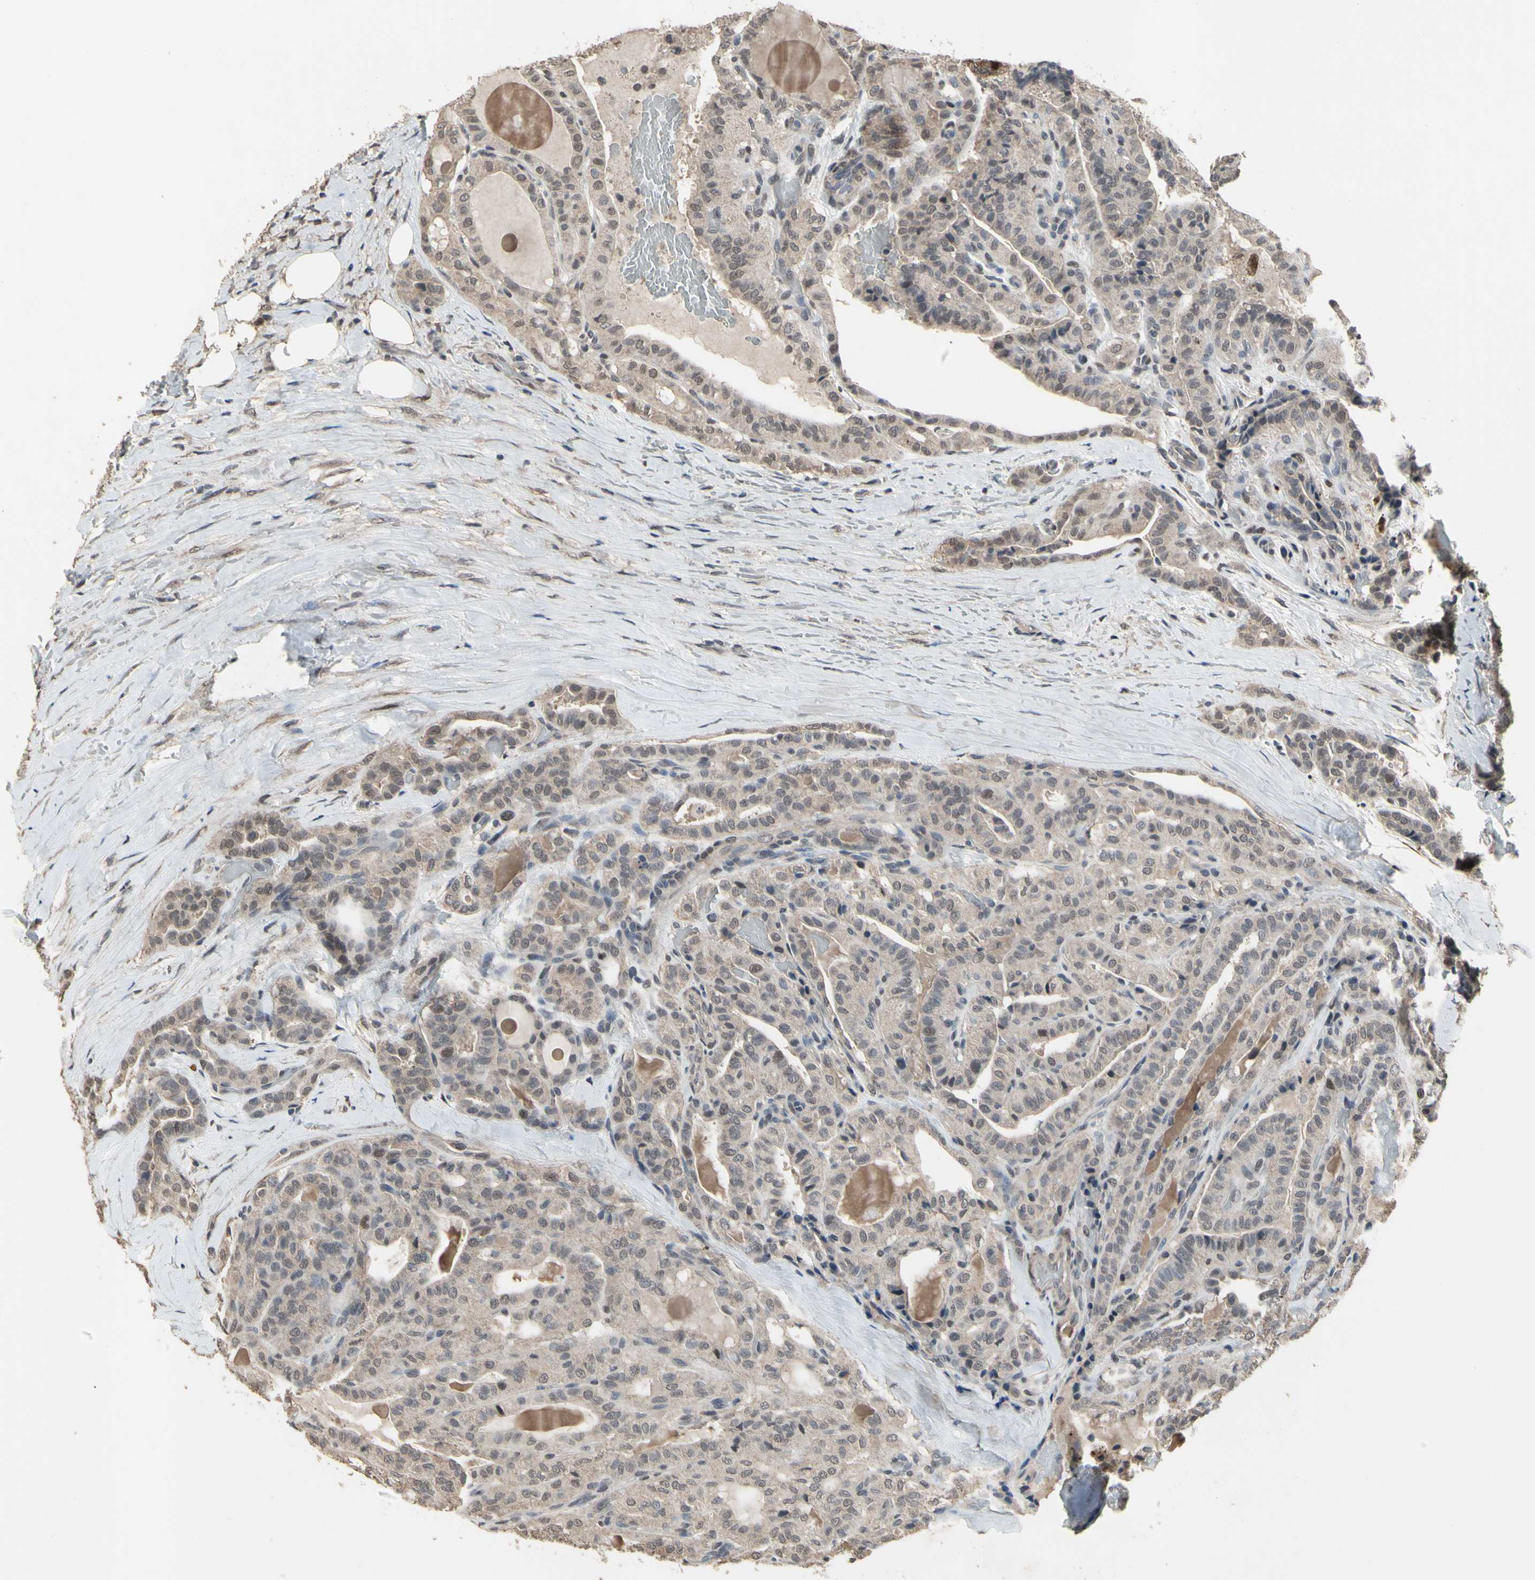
{"staining": {"intensity": "weak", "quantity": ">75%", "location": "cytoplasmic/membranous,nuclear"}, "tissue": "thyroid cancer", "cell_type": "Tumor cells", "image_type": "cancer", "snomed": [{"axis": "morphology", "description": "Papillary adenocarcinoma, NOS"}, {"axis": "topography", "description": "Thyroid gland"}], "caption": "Immunohistochemistry (IHC) image of human thyroid papillary adenocarcinoma stained for a protein (brown), which demonstrates low levels of weak cytoplasmic/membranous and nuclear positivity in approximately >75% of tumor cells.", "gene": "ZNF174", "patient": {"sex": "male", "age": 77}}